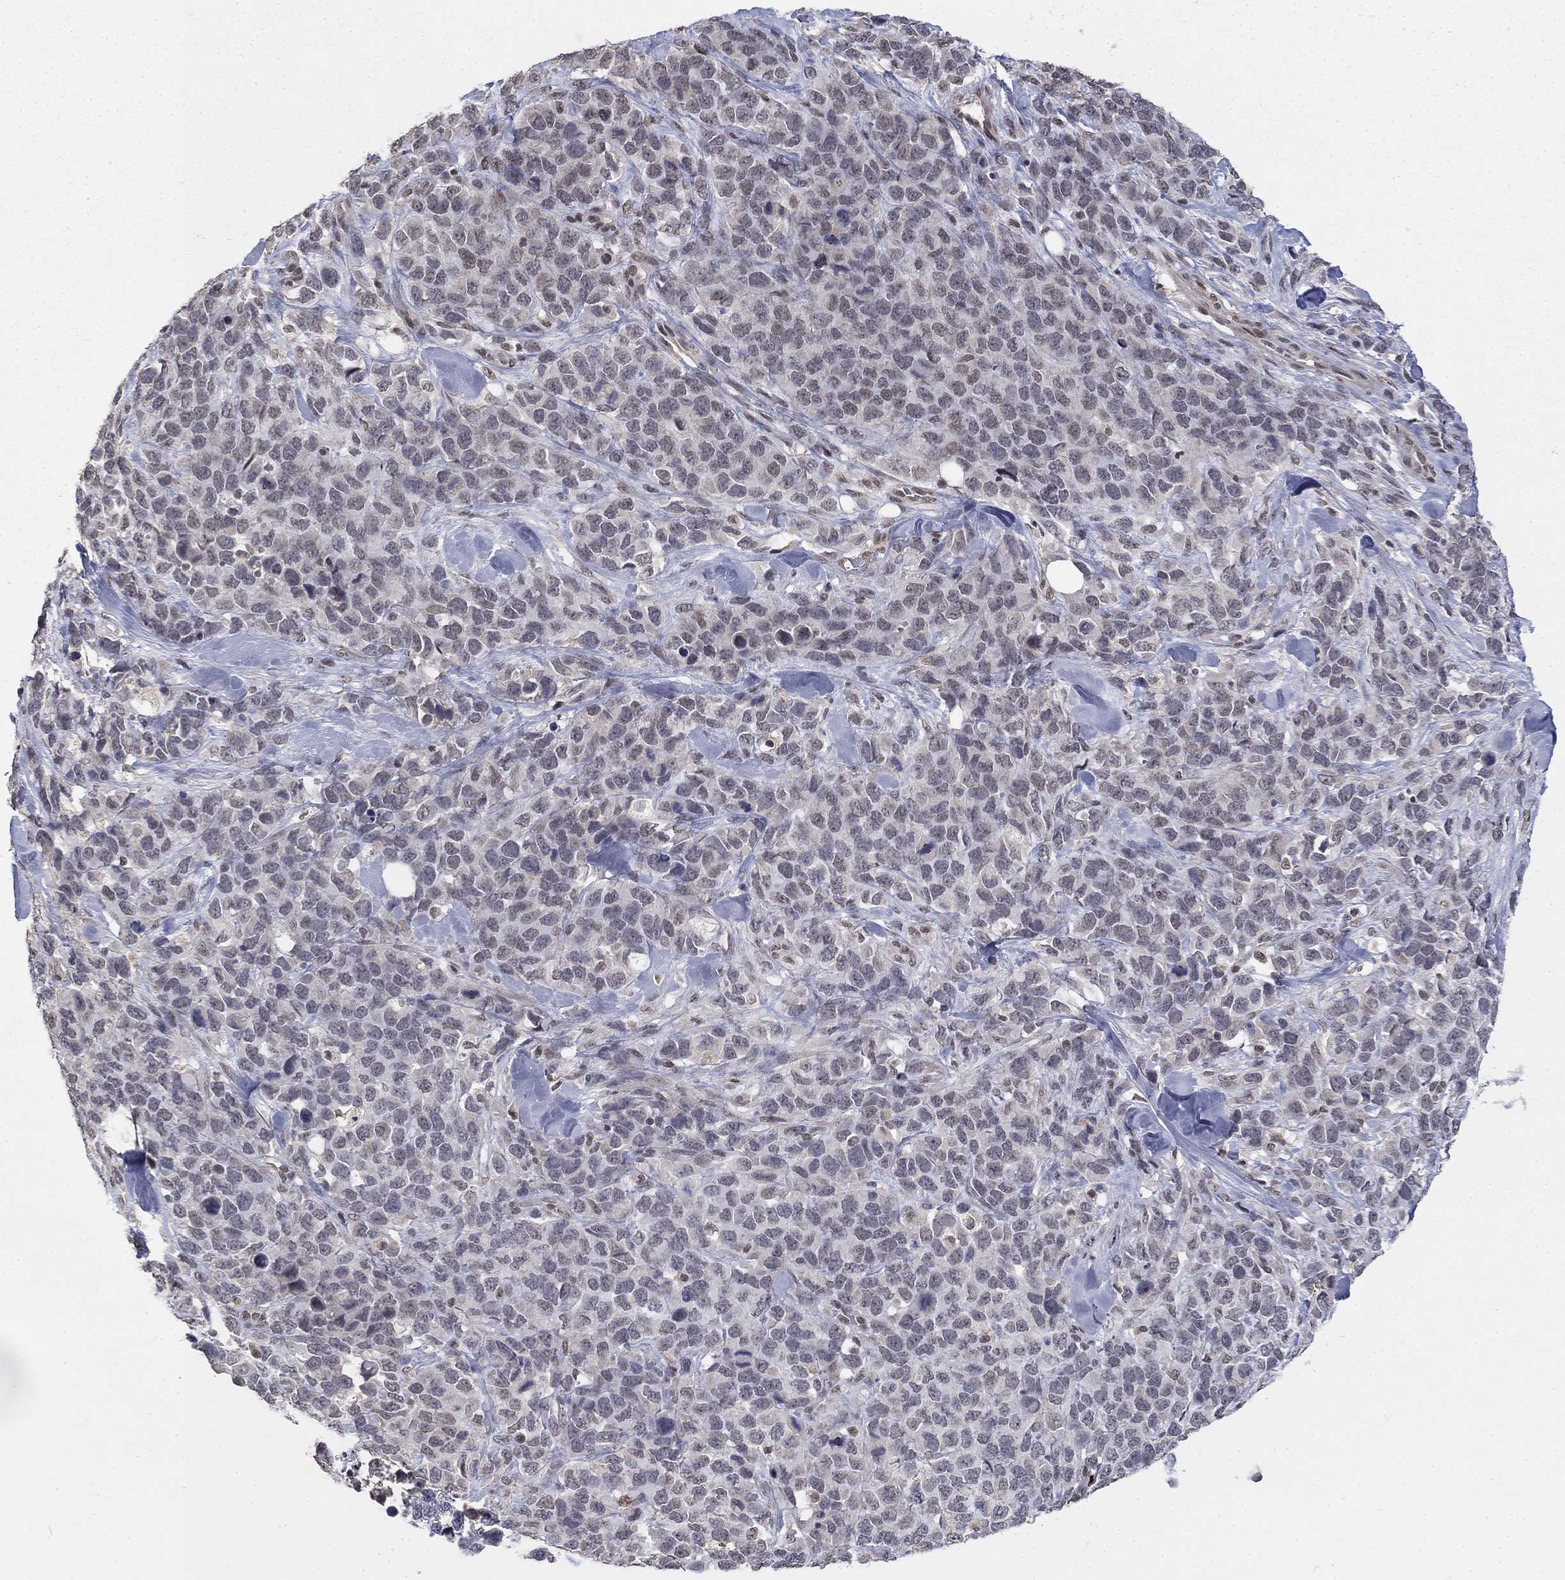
{"staining": {"intensity": "negative", "quantity": "none", "location": "none"}, "tissue": "melanoma", "cell_type": "Tumor cells", "image_type": "cancer", "snomed": [{"axis": "morphology", "description": "Malignant melanoma, Metastatic site"}, {"axis": "topography", "description": "Skin"}], "caption": "There is no significant staining in tumor cells of melanoma.", "gene": "GRIA3", "patient": {"sex": "male", "age": 84}}